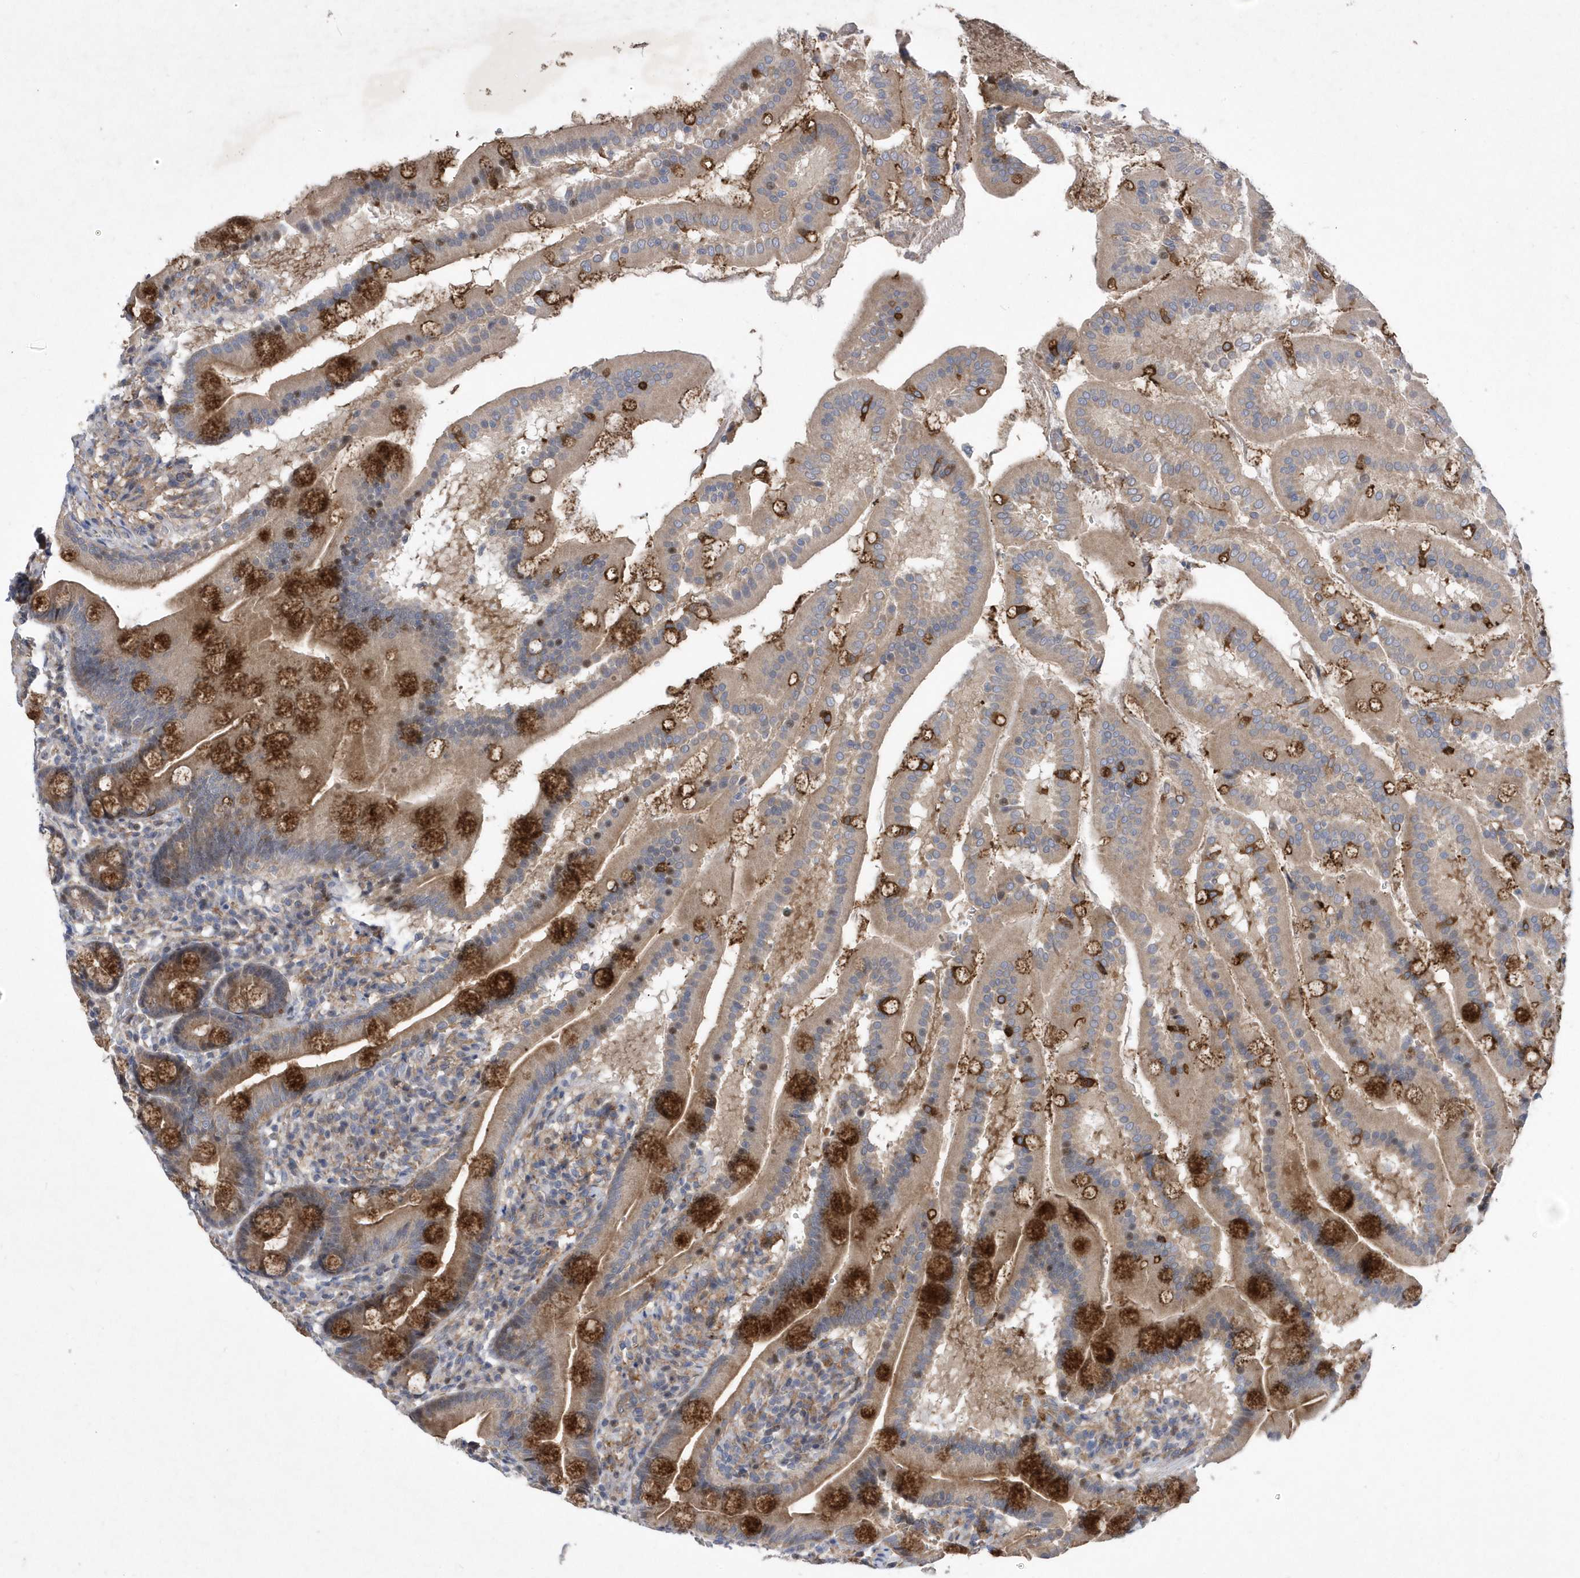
{"staining": {"intensity": "strong", "quantity": "25%-75%", "location": "cytoplasmic/membranous"}, "tissue": "duodenum", "cell_type": "Glandular cells", "image_type": "normal", "snomed": [{"axis": "morphology", "description": "Normal tissue, NOS"}, {"axis": "topography", "description": "Duodenum"}], "caption": "This is a histology image of immunohistochemistry staining of normal duodenum, which shows strong positivity in the cytoplasmic/membranous of glandular cells.", "gene": "LONRF2", "patient": {"sex": "male", "age": 50}}